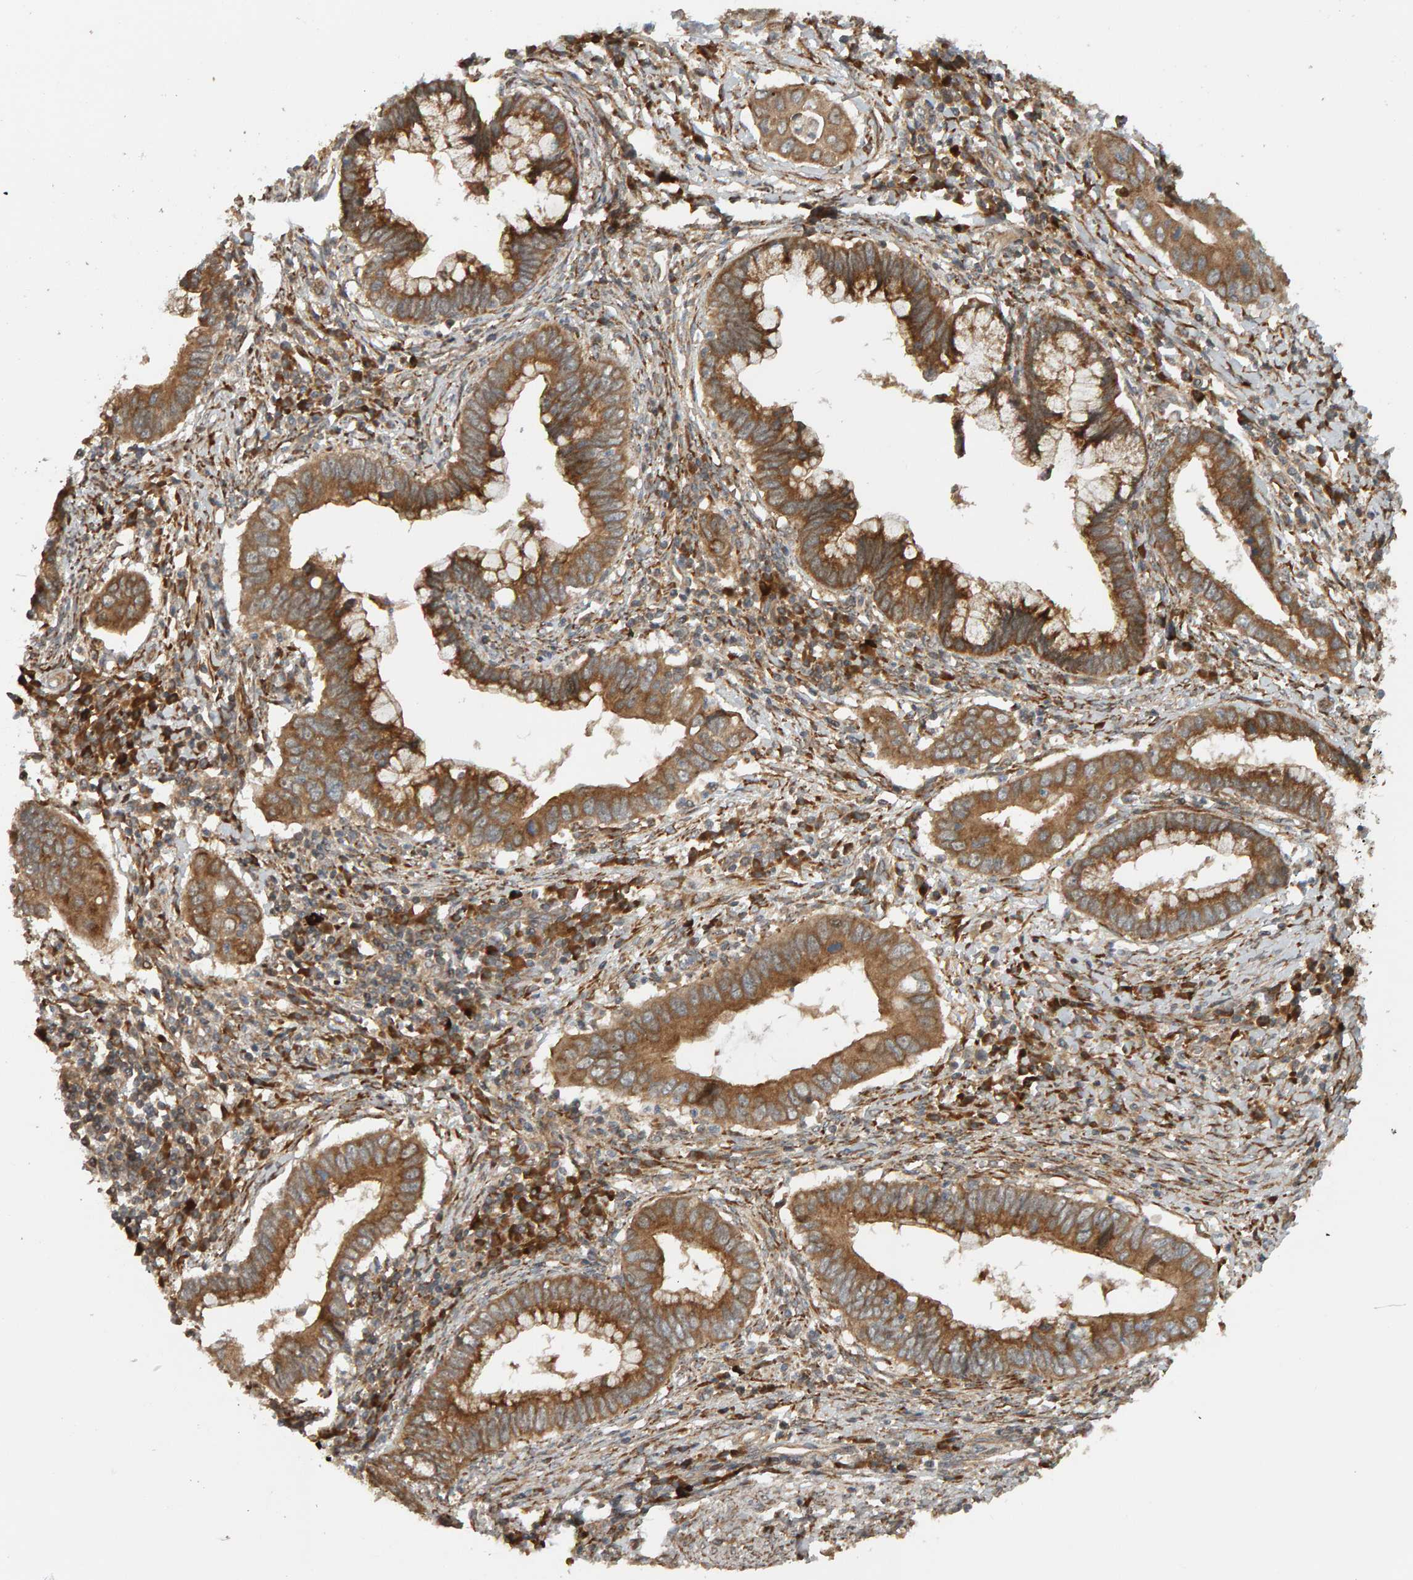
{"staining": {"intensity": "moderate", "quantity": ">75%", "location": "cytoplasmic/membranous"}, "tissue": "cervical cancer", "cell_type": "Tumor cells", "image_type": "cancer", "snomed": [{"axis": "morphology", "description": "Adenocarcinoma, NOS"}, {"axis": "topography", "description": "Cervix"}], "caption": "Immunohistochemistry (IHC) staining of cervical adenocarcinoma, which demonstrates medium levels of moderate cytoplasmic/membranous positivity in about >75% of tumor cells indicating moderate cytoplasmic/membranous protein positivity. The staining was performed using DAB (brown) for protein detection and nuclei were counterstained in hematoxylin (blue).", "gene": "ZFAND1", "patient": {"sex": "female", "age": 44}}